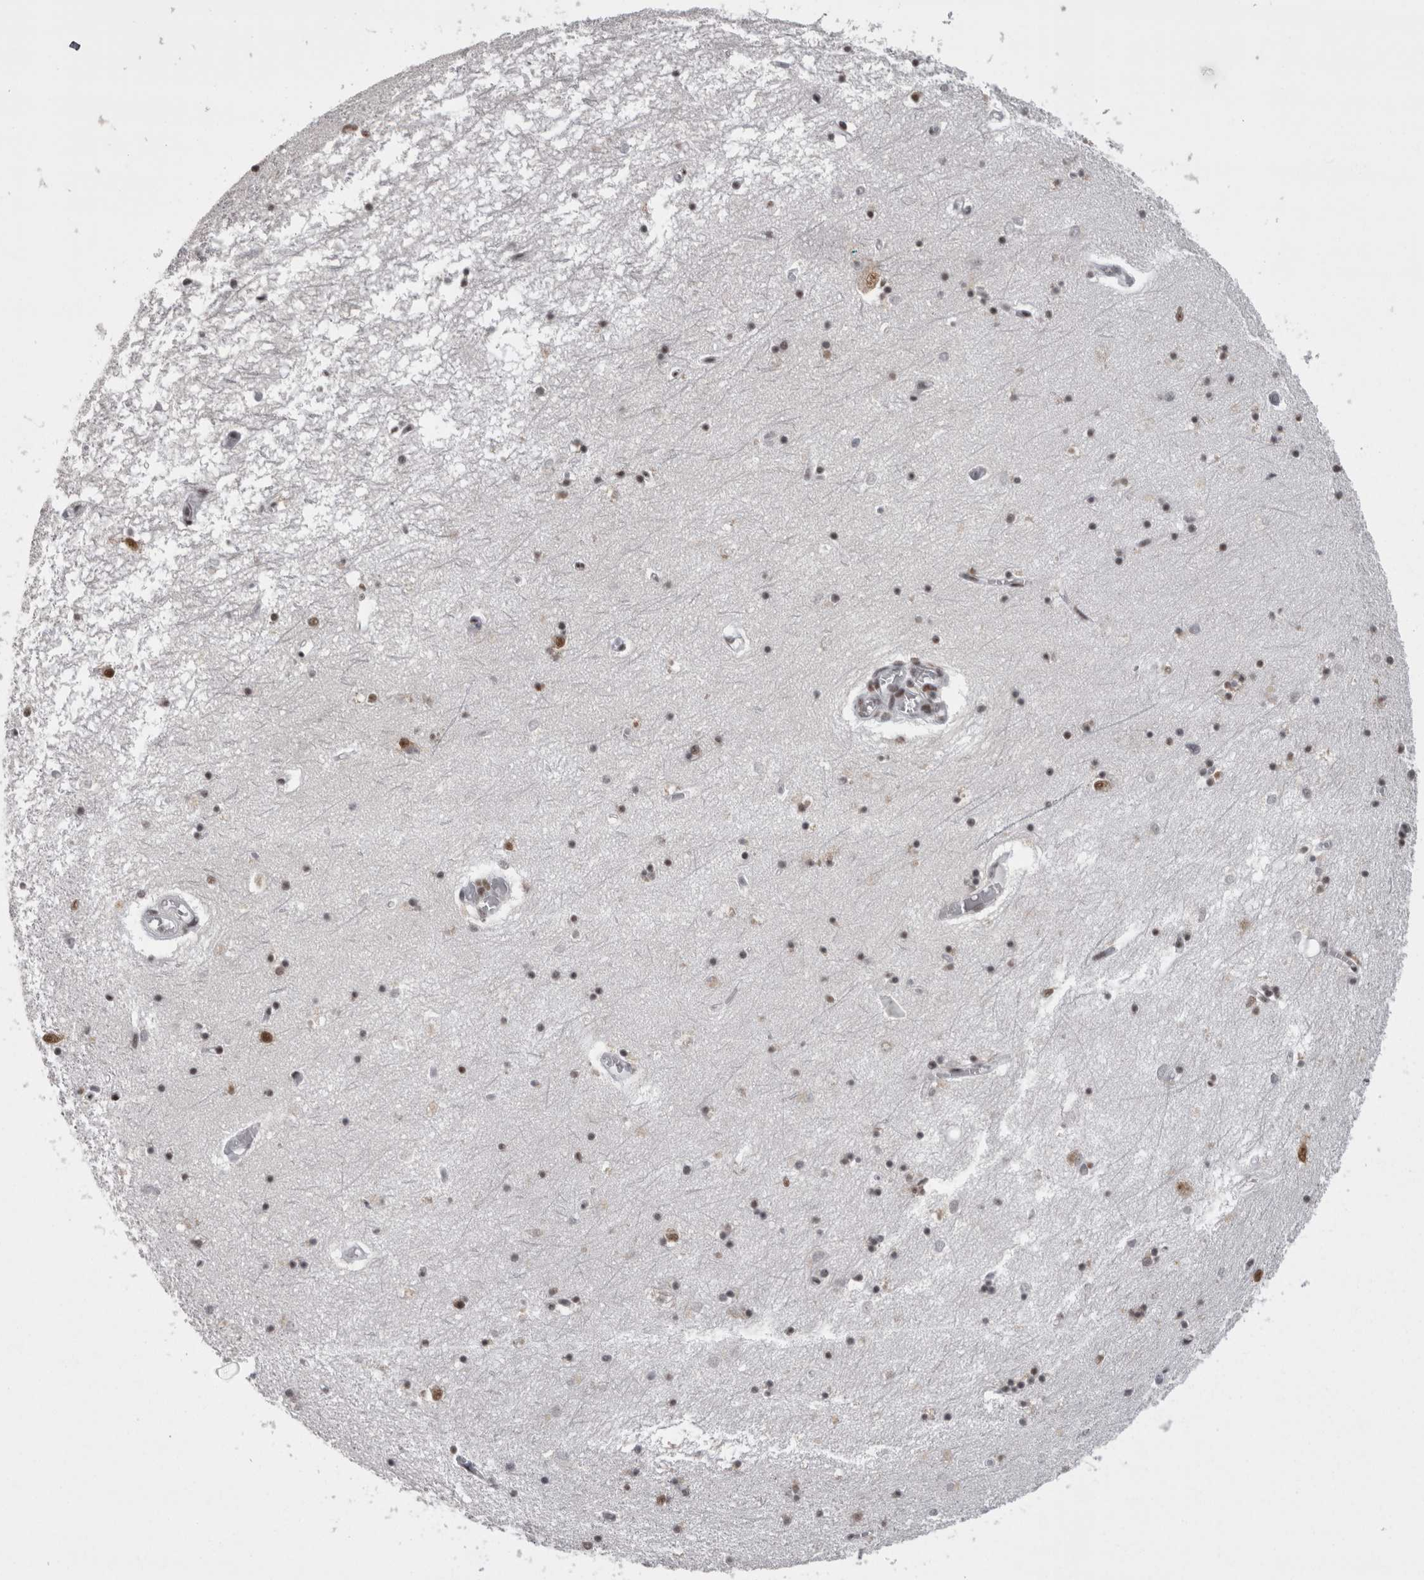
{"staining": {"intensity": "strong", "quantity": "25%-75%", "location": "nuclear"}, "tissue": "hippocampus", "cell_type": "Glial cells", "image_type": "normal", "snomed": [{"axis": "morphology", "description": "Normal tissue, NOS"}, {"axis": "topography", "description": "Hippocampus"}], "caption": "DAB immunohistochemical staining of benign hippocampus exhibits strong nuclear protein staining in about 25%-75% of glial cells.", "gene": "SNRNP40", "patient": {"sex": "male", "age": 70}}